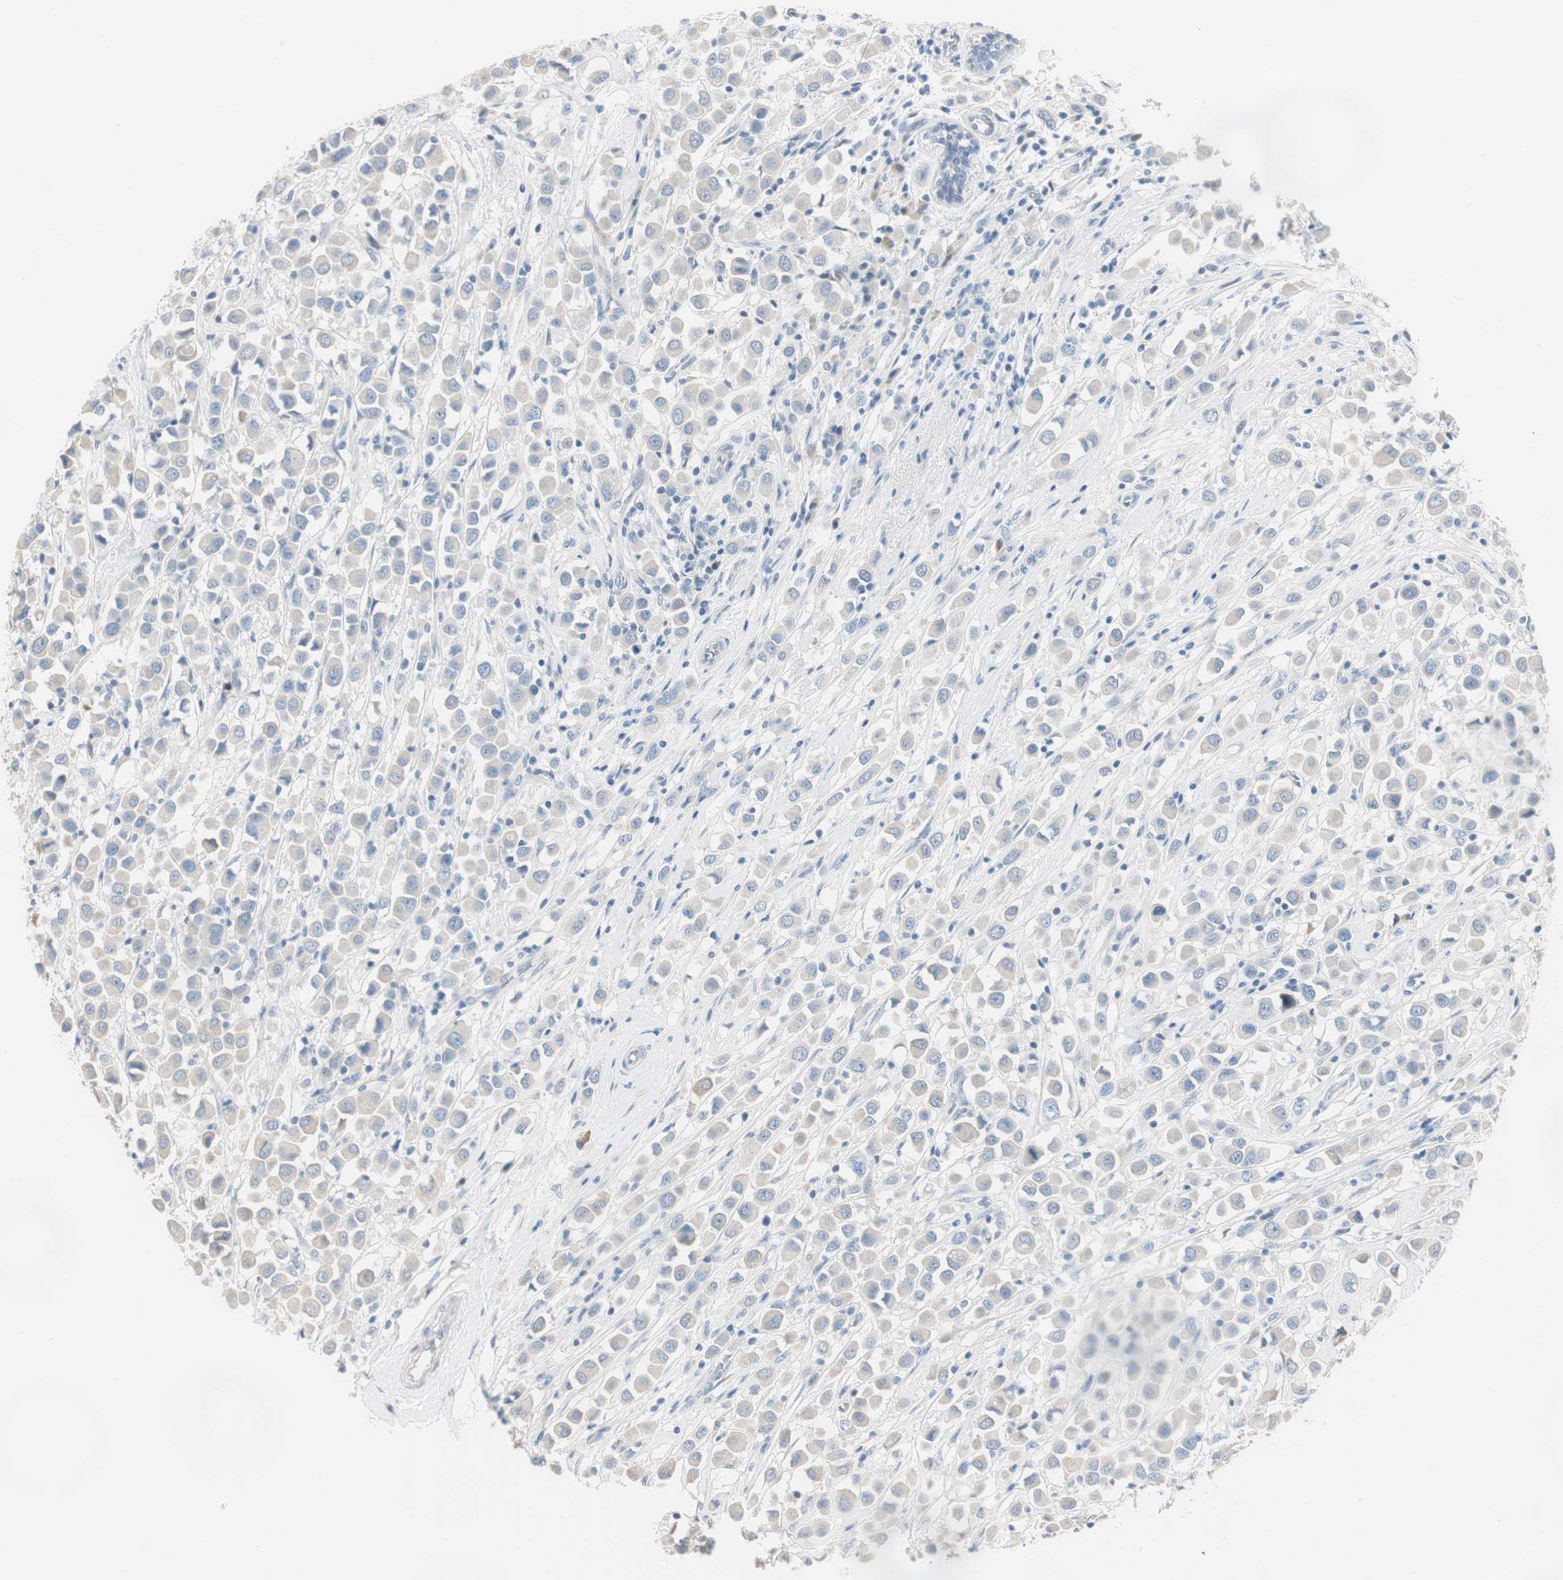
{"staining": {"intensity": "negative", "quantity": "none", "location": "none"}, "tissue": "breast cancer", "cell_type": "Tumor cells", "image_type": "cancer", "snomed": [{"axis": "morphology", "description": "Duct carcinoma"}, {"axis": "topography", "description": "Breast"}], "caption": "Micrograph shows no significant protein positivity in tumor cells of breast cancer. (DAB (3,3'-diaminobenzidine) IHC visualized using brightfield microscopy, high magnification).", "gene": "SPINK4", "patient": {"sex": "female", "age": 61}}